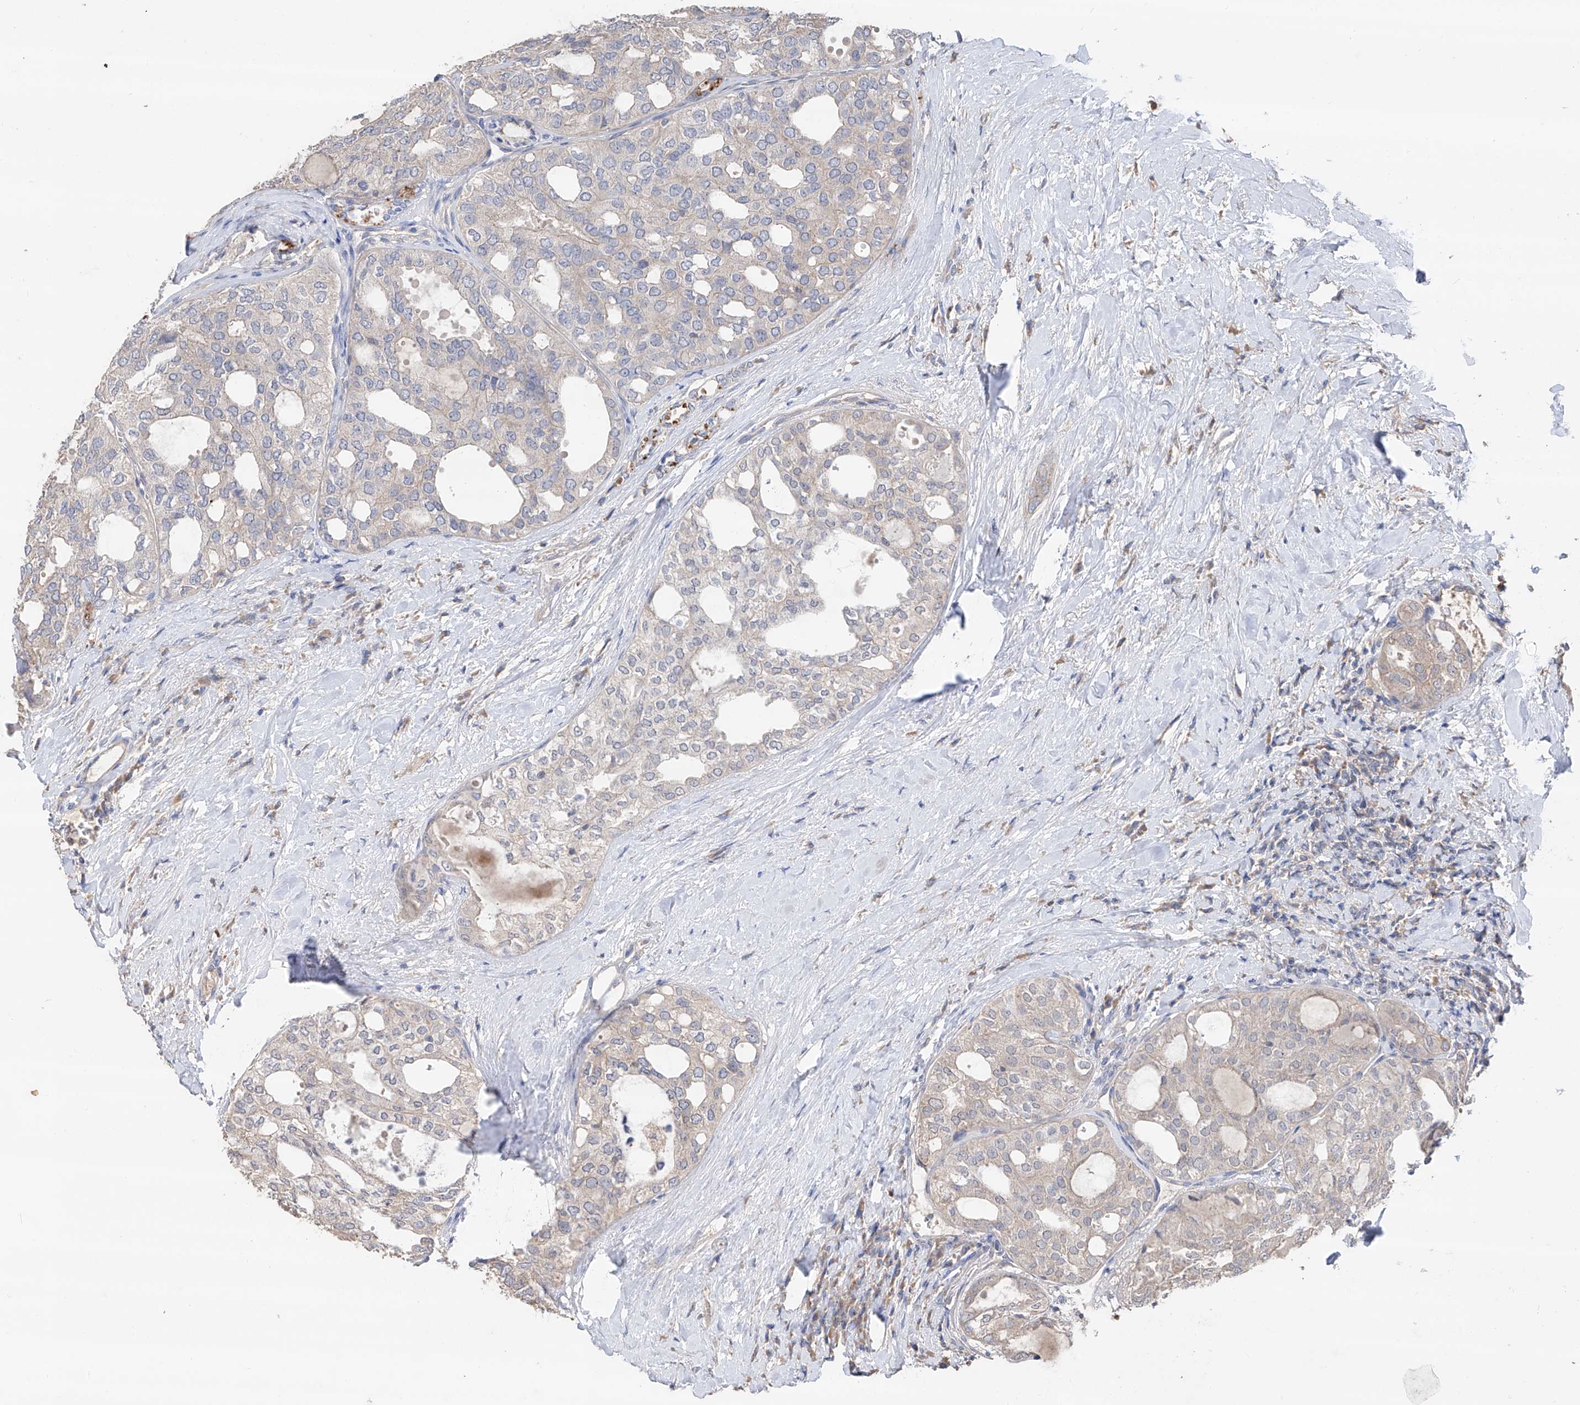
{"staining": {"intensity": "negative", "quantity": "none", "location": "none"}, "tissue": "thyroid cancer", "cell_type": "Tumor cells", "image_type": "cancer", "snomed": [{"axis": "morphology", "description": "Follicular adenoma carcinoma, NOS"}, {"axis": "topography", "description": "Thyroid gland"}], "caption": "This is a histopathology image of immunohistochemistry staining of follicular adenoma carcinoma (thyroid), which shows no positivity in tumor cells.", "gene": "EDN1", "patient": {"sex": "male", "age": 75}}